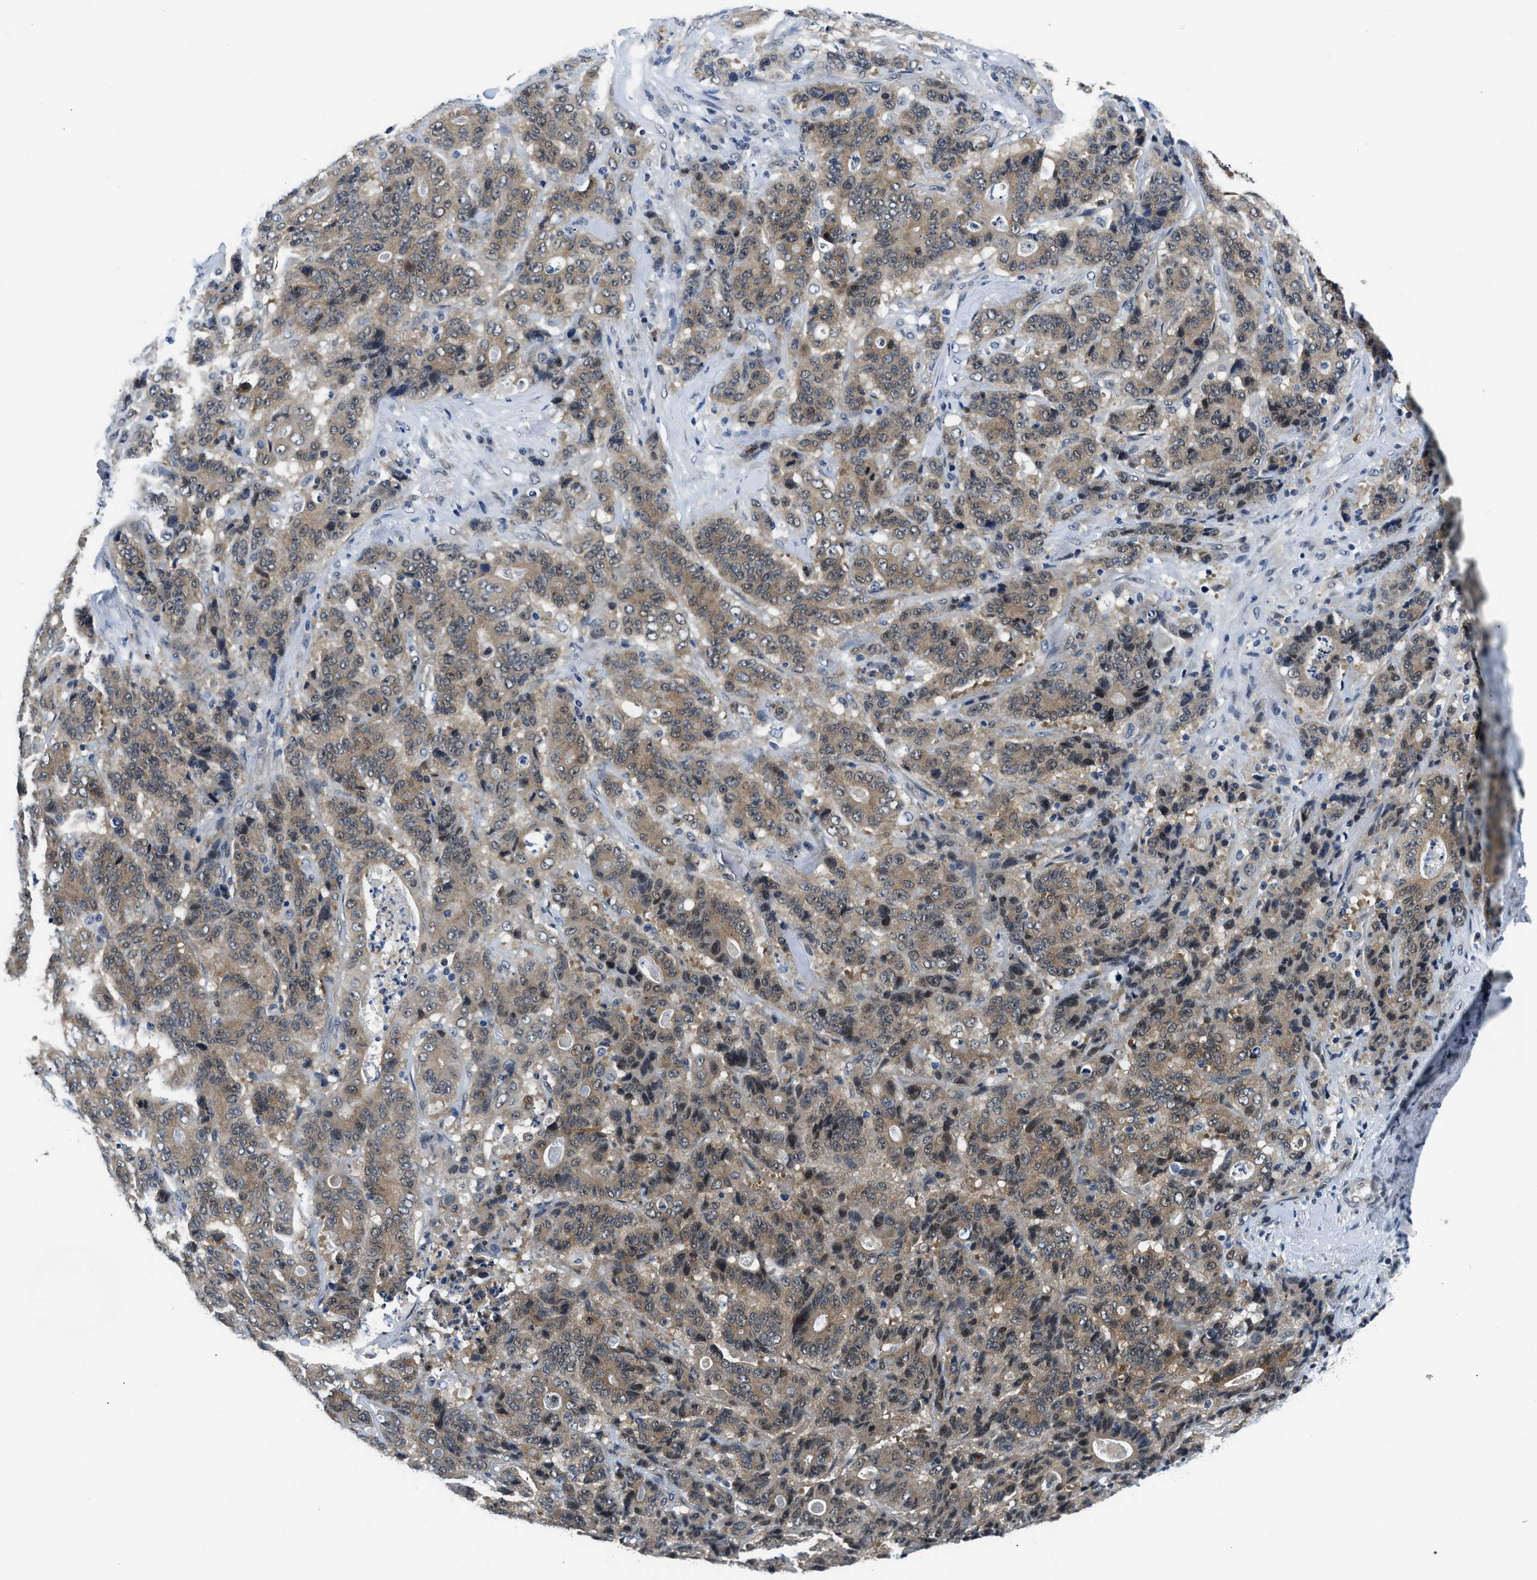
{"staining": {"intensity": "moderate", "quantity": ">75%", "location": "cytoplasmic/membranous"}, "tissue": "stomach cancer", "cell_type": "Tumor cells", "image_type": "cancer", "snomed": [{"axis": "morphology", "description": "Adenocarcinoma, NOS"}, {"axis": "topography", "description": "Stomach"}], "caption": "Tumor cells show medium levels of moderate cytoplasmic/membranous staining in about >75% of cells in human stomach cancer.", "gene": "SMAD4", "patient": {"sex": "female", "age": 73}}